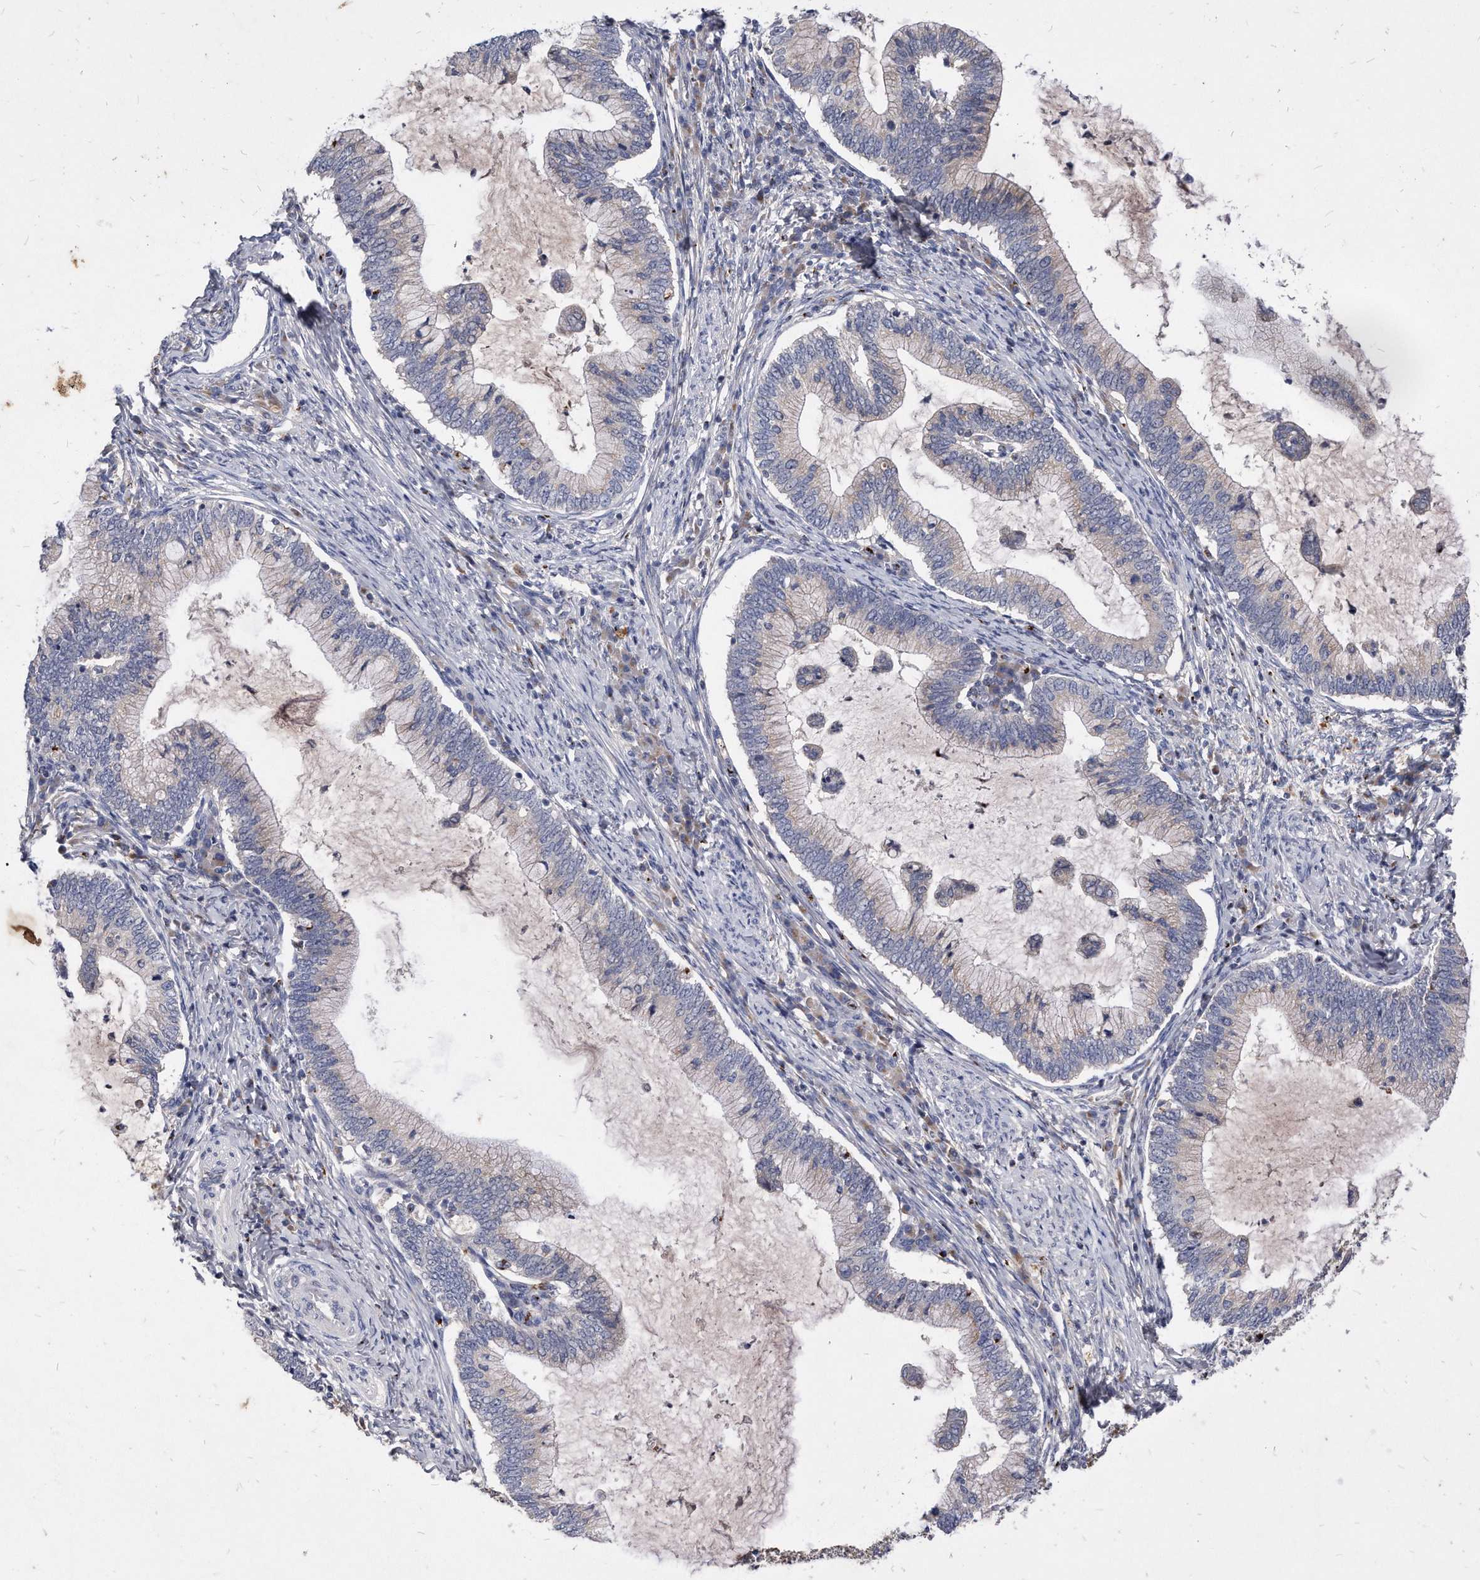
{"staining": {"intensity": "negative", "quantity": "none", "location": "none"}, "tissue": "cervical cancer", "cell_type": "Tumor cells", "image_type": "cancer", "snomed": [{"axis": "morphology", "description": "Adenocarcinoma, NOS"}, {"axis": "topography", "description": "Cervix"}], "caption": "The image demonstrates no significant staining in tumor cells of adenocarcinoma (cervical).", "gene": "MGAT4A", "patient": {"sex": "female", "age": 36}}